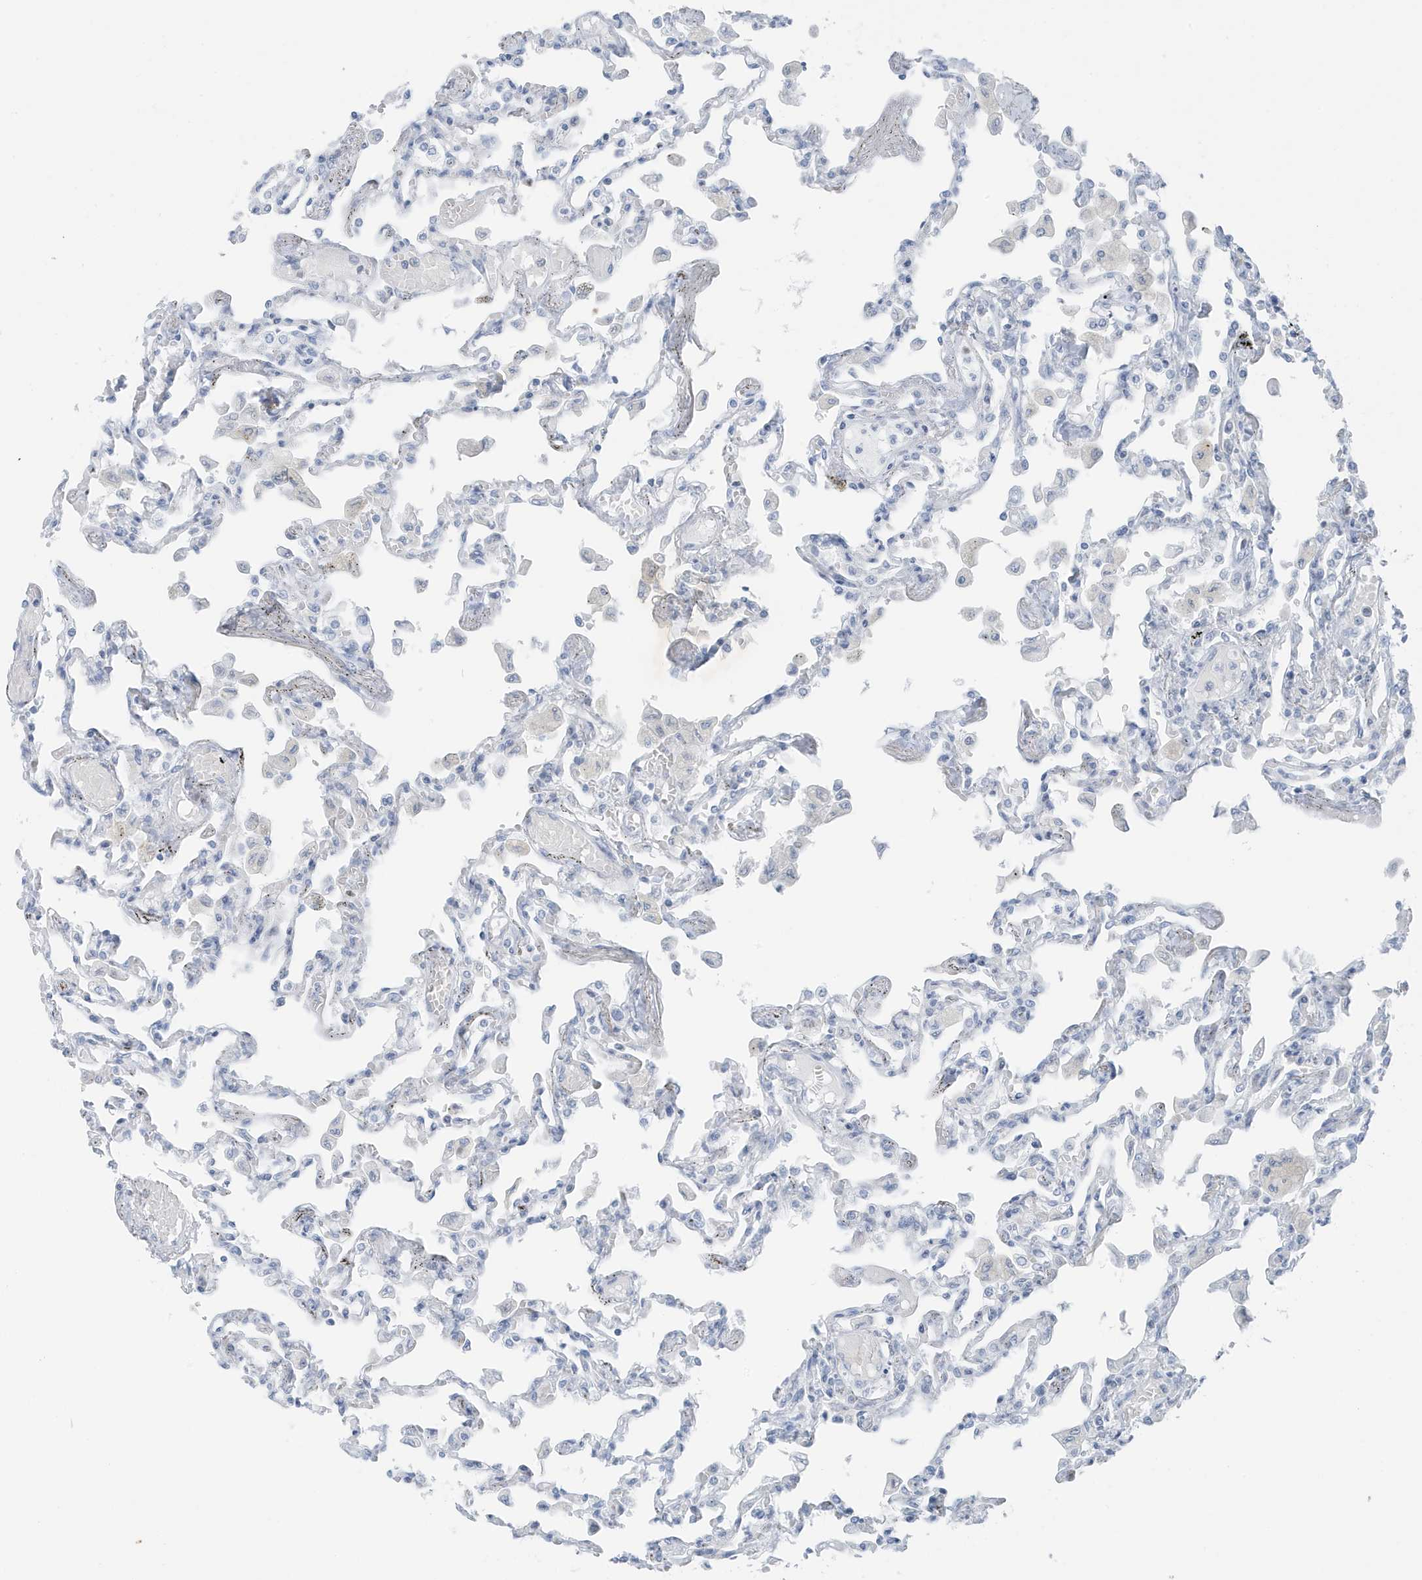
{"staining": {"intensity": "negative", "quantity": "none", "location": "none"}, "tissue": "lung", "cell_type": "Alveolar cells", "image_type": "normal", "snomed": [{"axis": "morphology", "description": "Normal tissue, NOS"}, {"axis": "topography", "description": "Bronchus"}, {"axis": "topography", "description": "Lung"}], "caption": "IHC of normal human lung displays no expression in alveolar cells. The staining is performed using DAB (3,3'-diaminobenzidine) brown chromogen with nuclei counter-stained in using hematoxylin.", "gene": "ZFP64", "patient": {"sex": "female", "age": 49}}